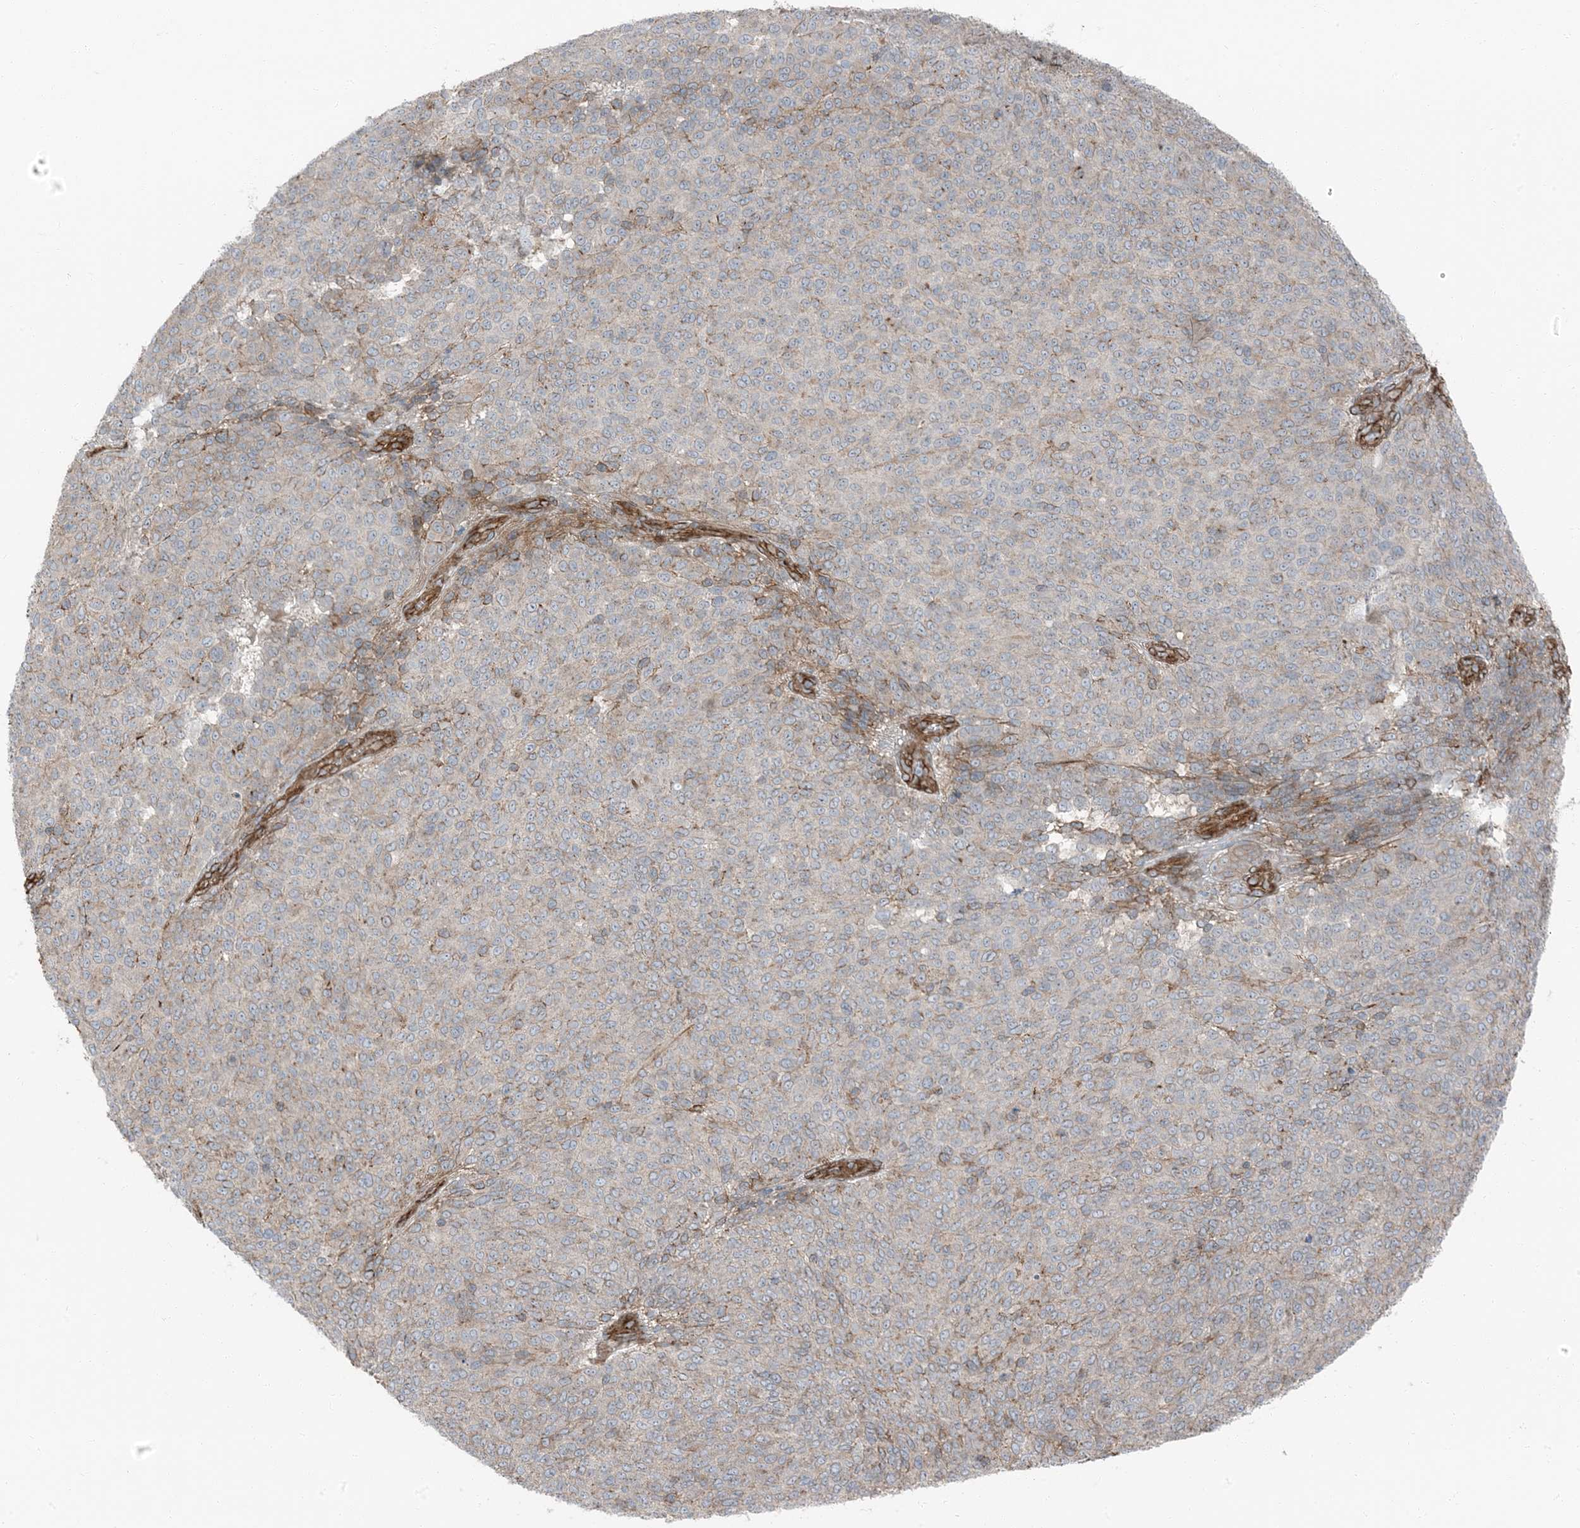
{"staining": {"intensity": "weak", "quantity": "25%-75%", "location": "cytoplasmic/membranous"}, "tissue": "melanoma", "cell_type": "Tumor cells", "image_type": "cancer", "snomed": [{"axis": "morphology", "description": "Malignant melanoma, NOS"}, {"axis": "topography", "description": "Skin"}], "caption": "DAB immunohistochemical staining of melanoma exhibits weak cytoplasmic/membranous protein expression in approximately 25%-75% of tumor cells.", "gene": "ZFP90", "patient": {"sex": "male", "age": 49}}